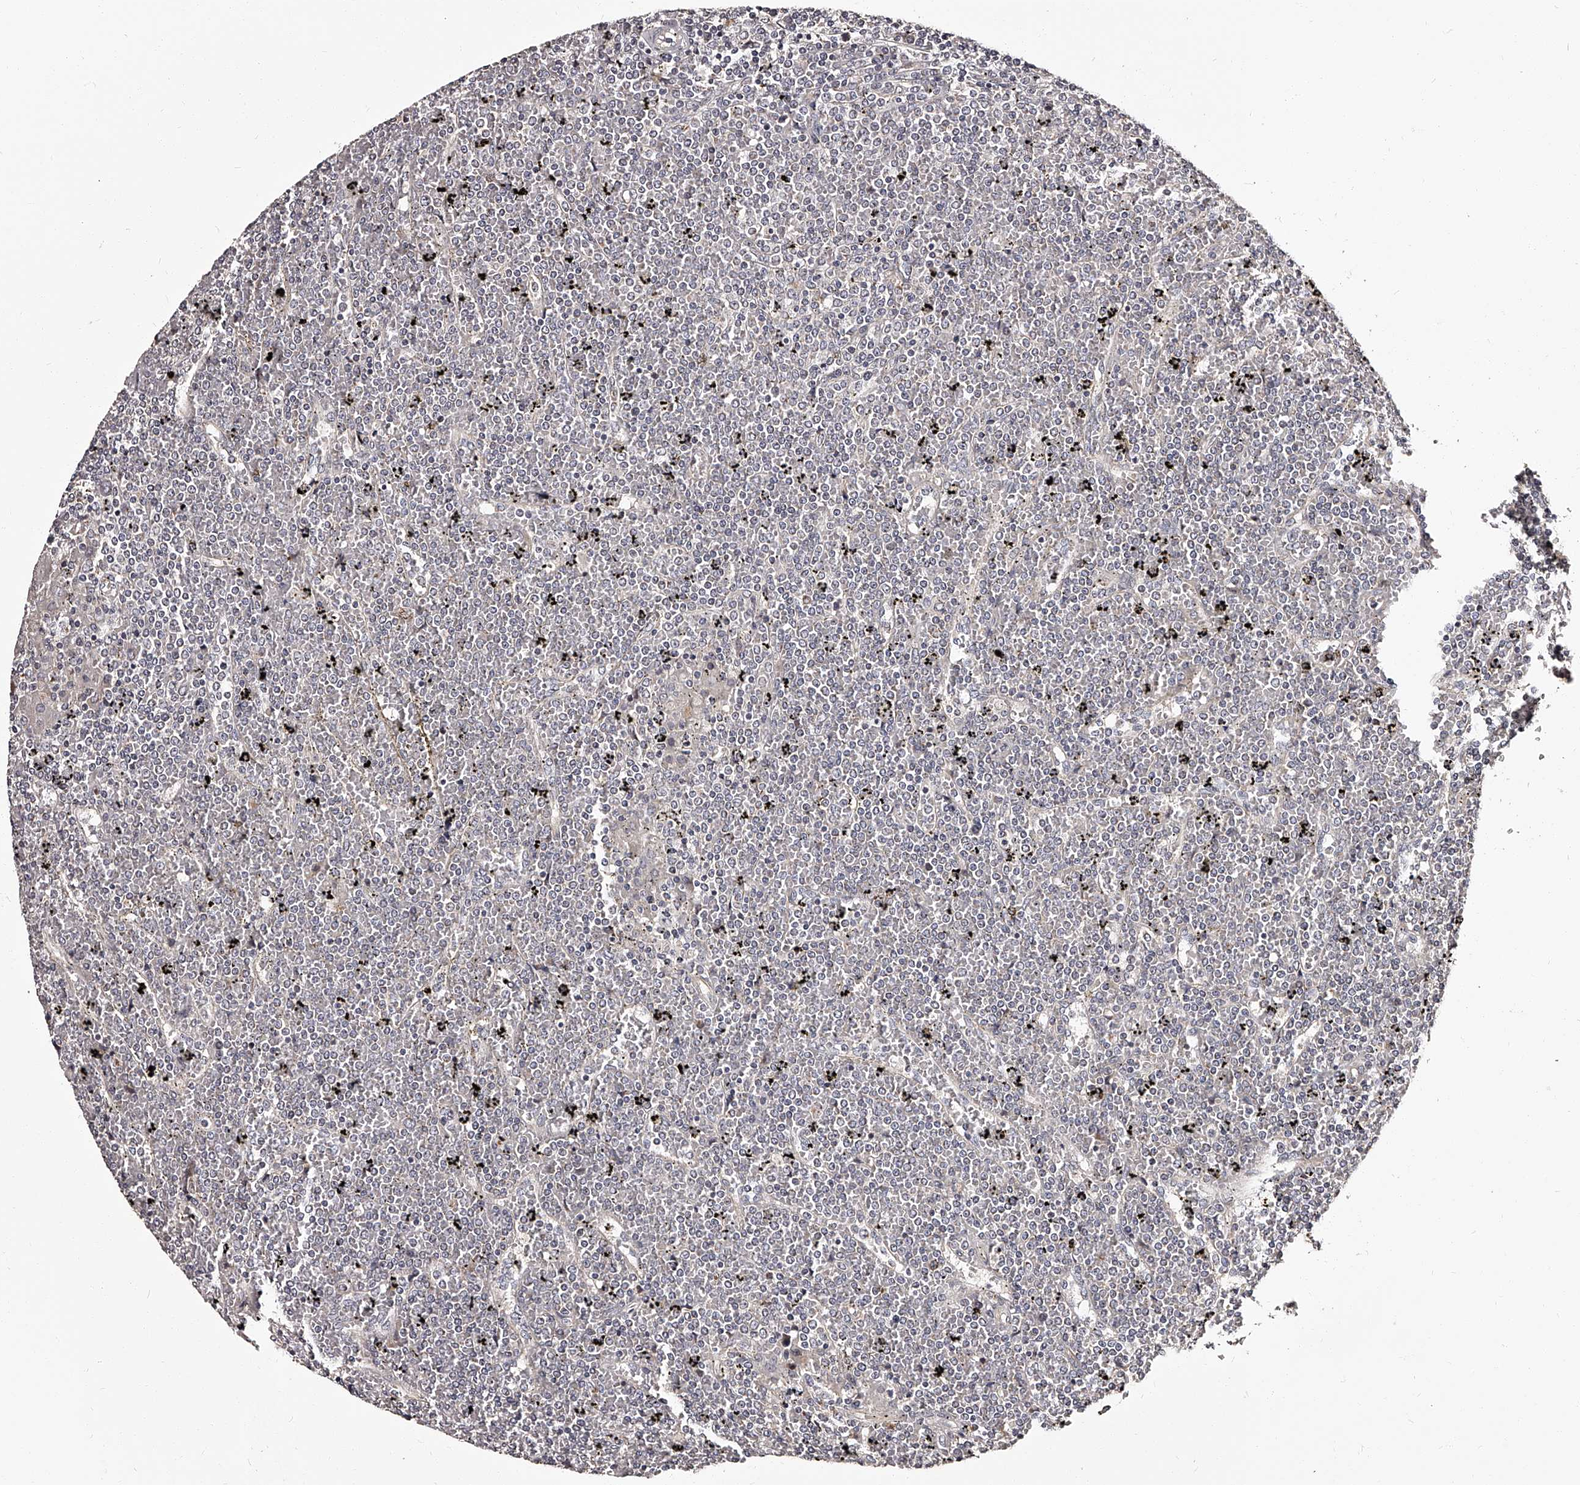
{"staining": {"intensity": "negative", "quantity": "none", "location": "none"}, "tissue": "lymphoma", "cell_type": "Tumor cells", "image_type": "cancer", "snomed": [{"axis": "morphology", "description": "Malignant lymphoma, non-Hodgkin's type, Low grade"}, {"axis": "topography", "description": "Spleen"}], "caption": "Lymphoma stained for a protein using immunohistochemistry (IHC) displays no staining tumor cells.", "gene": "RSC1A1", "patient": {"sex": "female", "age": 19}}